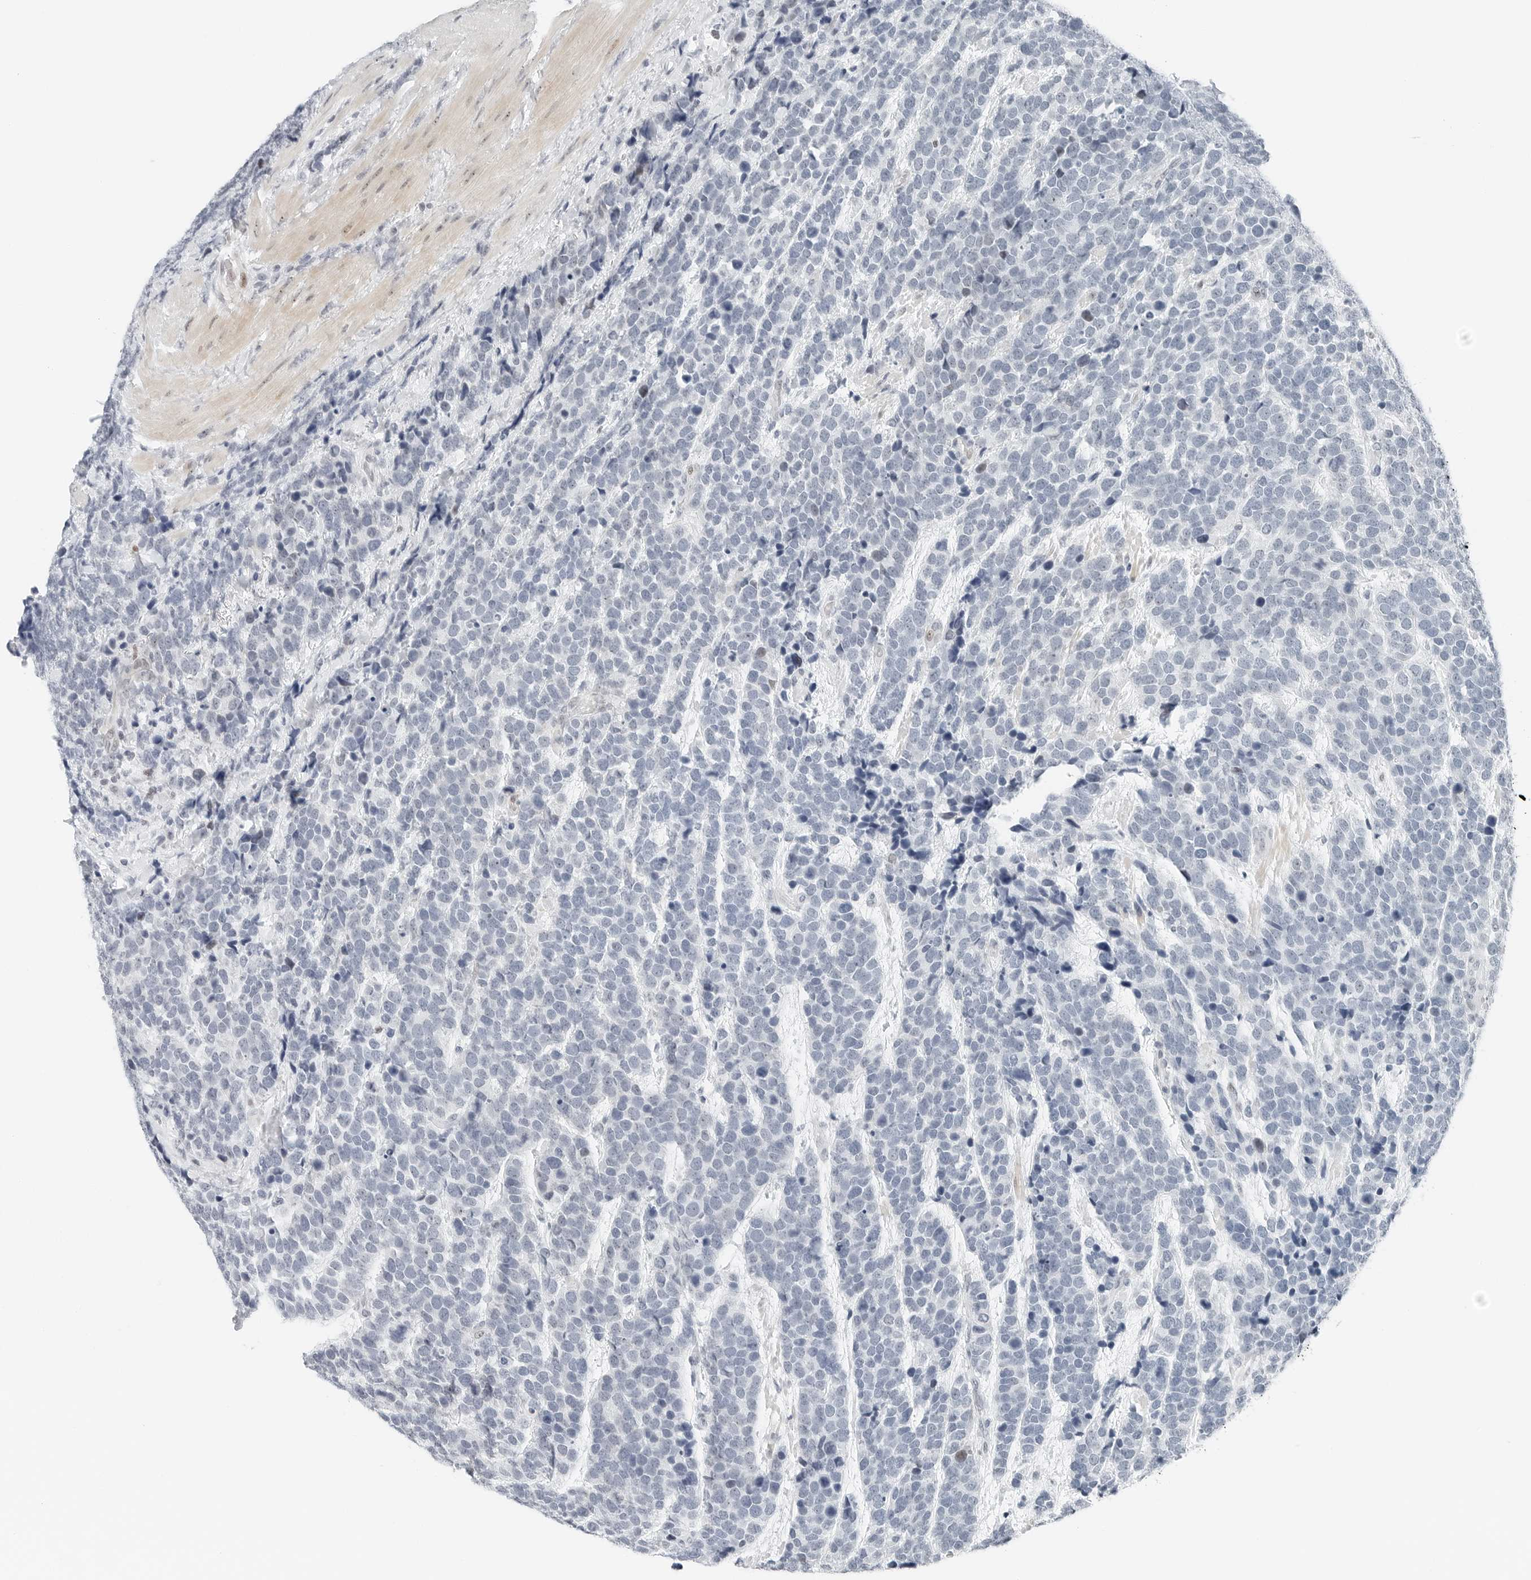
{"staining": {"intensity": "negative", "quantity": "none", "location": "none"}, "tissue": "urothelial cancer", "cell_type": "Tumor cells", "image_type": "cancer", "snomed": [{"axis": "morphology", "description": "Urothelial carcinoma, High grade"}, {"axis": "topography", "description": "Urinary bladder"}], "caption": "DAB immunohistochemical staining of urothelial carcinoma (high-grade) reveals no significant expression in tumor cells. (Brightfield microscopy of DAB immunohistochemistry (IHC) at high magnification).", "gene": "NTMT2", "patient": {"sex": "female", "age": 82}}